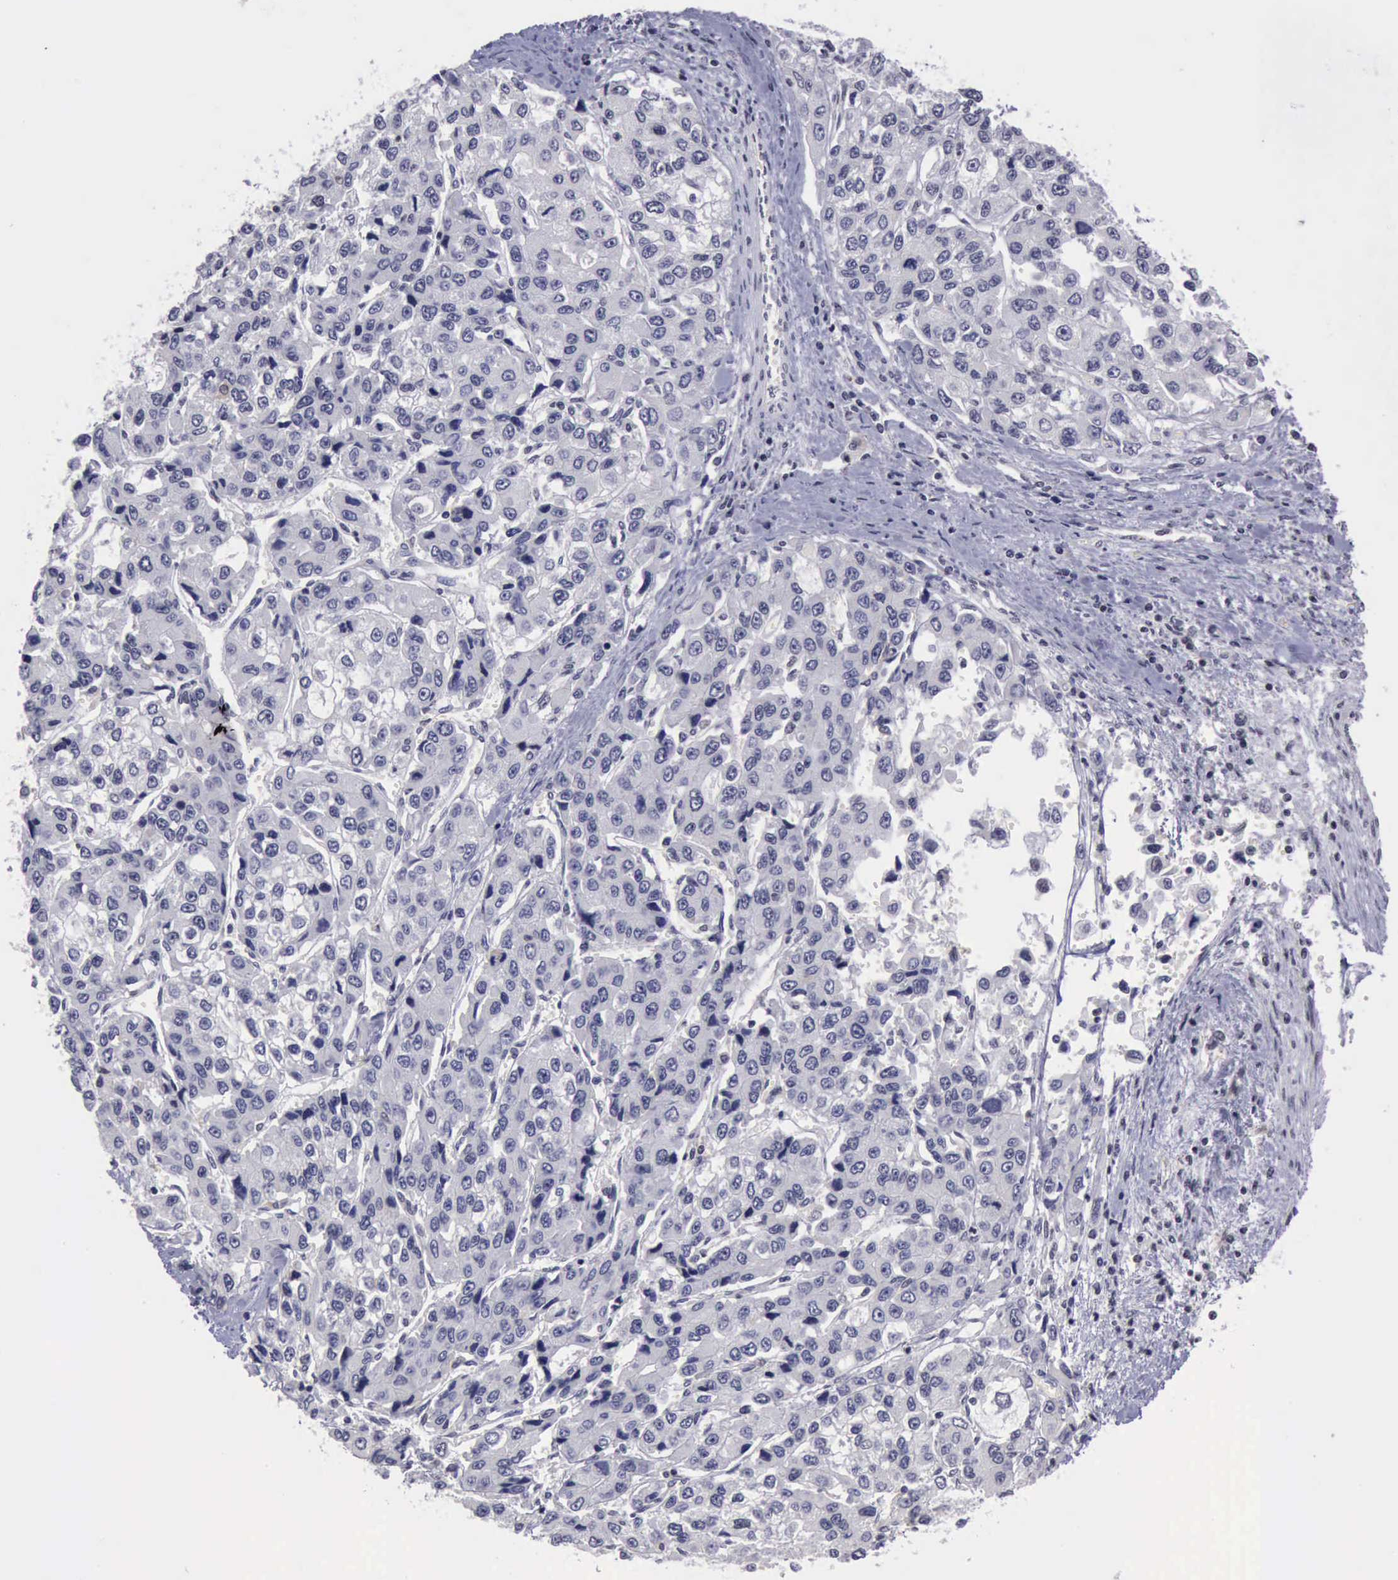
{"staining": {"intensity": "negative", "quantity": "none", "location": "none"}, "tissue": "liver cancer", "cell_type": "Tumor cells", "image_type": "cancer", "snomed": [{"axis": "morphology", "description": "Carcinoma, Hepatocellular, NOS"}, {"axis": "topography", "description": "Liver"}], "caption": "Immunohistochemistry (IHC) of liver cancer (hepatocellular carcinoma) exhibits no expression in tumor cells.", "gene": "YY1", "patient": {"sex": "female", "age": 66}}